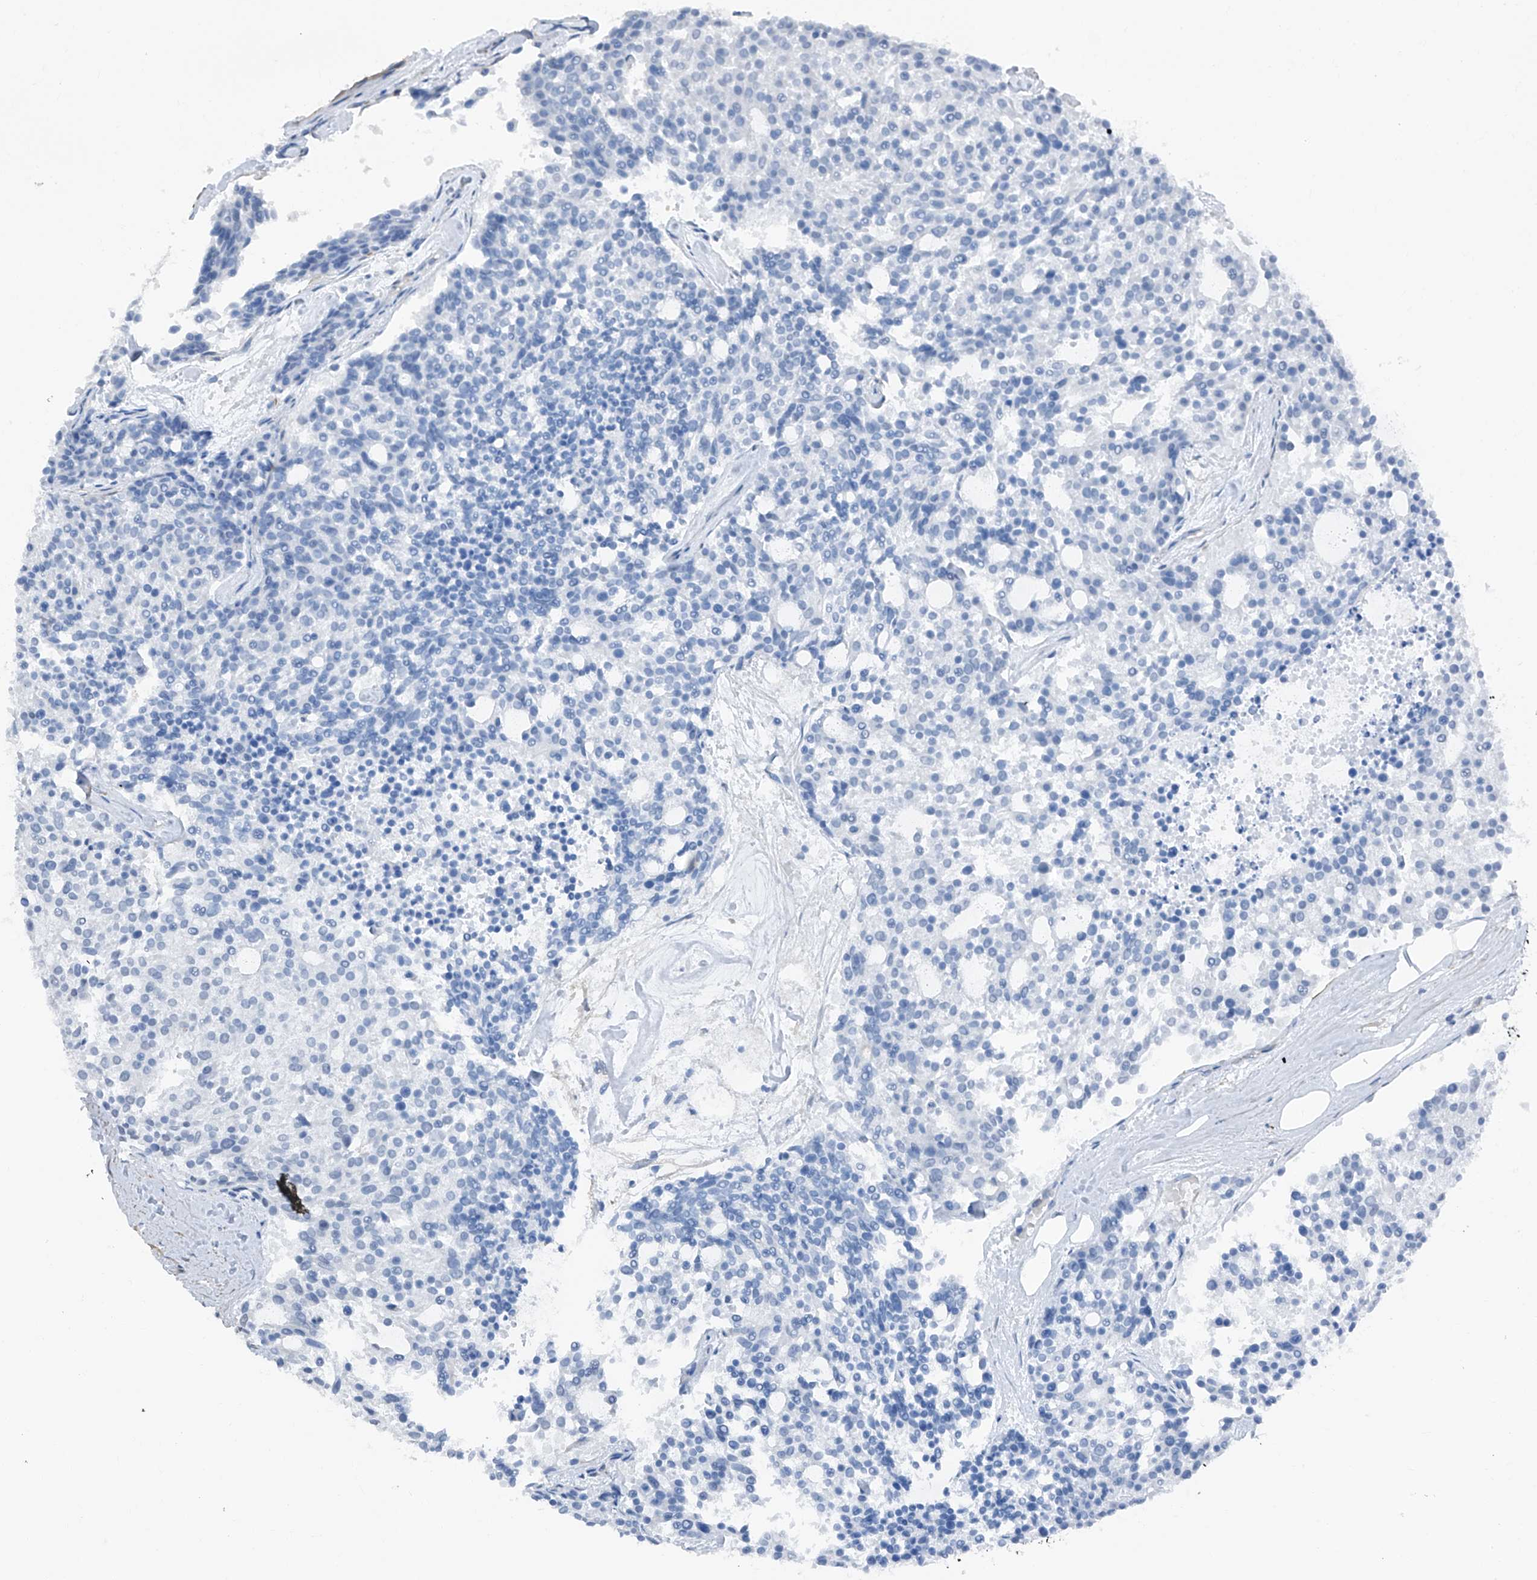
{"staining": {"intensity": "negative", "quantity": "none", "location": "none"}, "tissue": "carcinoid", "cell_type": "Tumor cells", "image_type": "cancer", "snomed": [{"axis": "morphology", "description": "Carcinoid, malignant, NOS"}, {"axis": "topography", "description": "Pancreas"}], "caption": "Tumor cells show no significant positivity in carcinoid (malignant).", "gene": "COA7", "patient": {"sex": "female", "age": 54}}